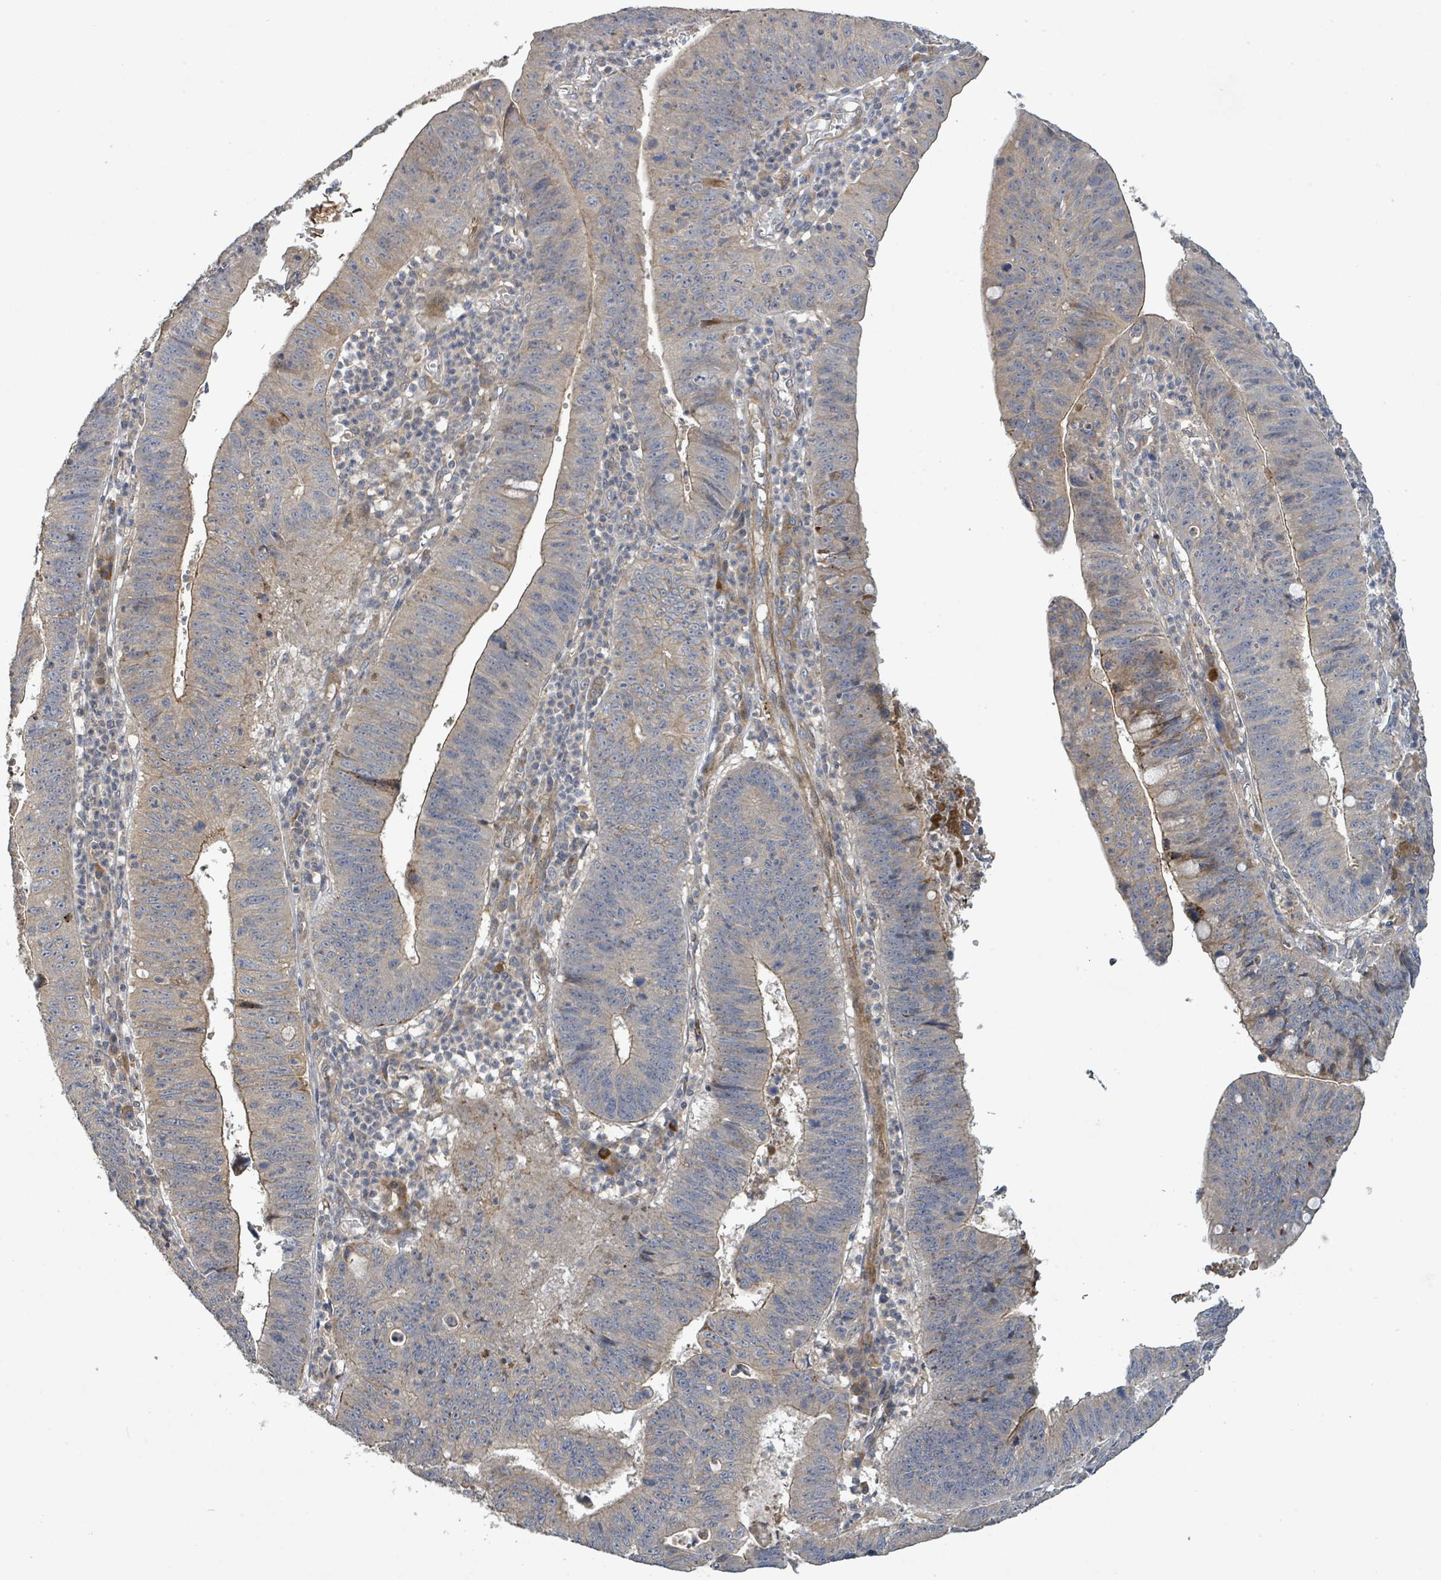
{"staining": {"intensity": "weak", "quantity": "<25%", "location": "cytoplasmic/membranous"}, "tissue": "stomach cancer", "cell_type": "Tumor cells", "image_type": "cancer", "snomed": [{"axis": "morphology", "description": "Adenocarcinoma, NOS"}, {"axis": "topography", "description": "Stomach"}], "caption": "There is no significant staining in tumor cells of stomach cancer.", "gene": "STARD4", "patient": {"sex": "male", "age": 59}}